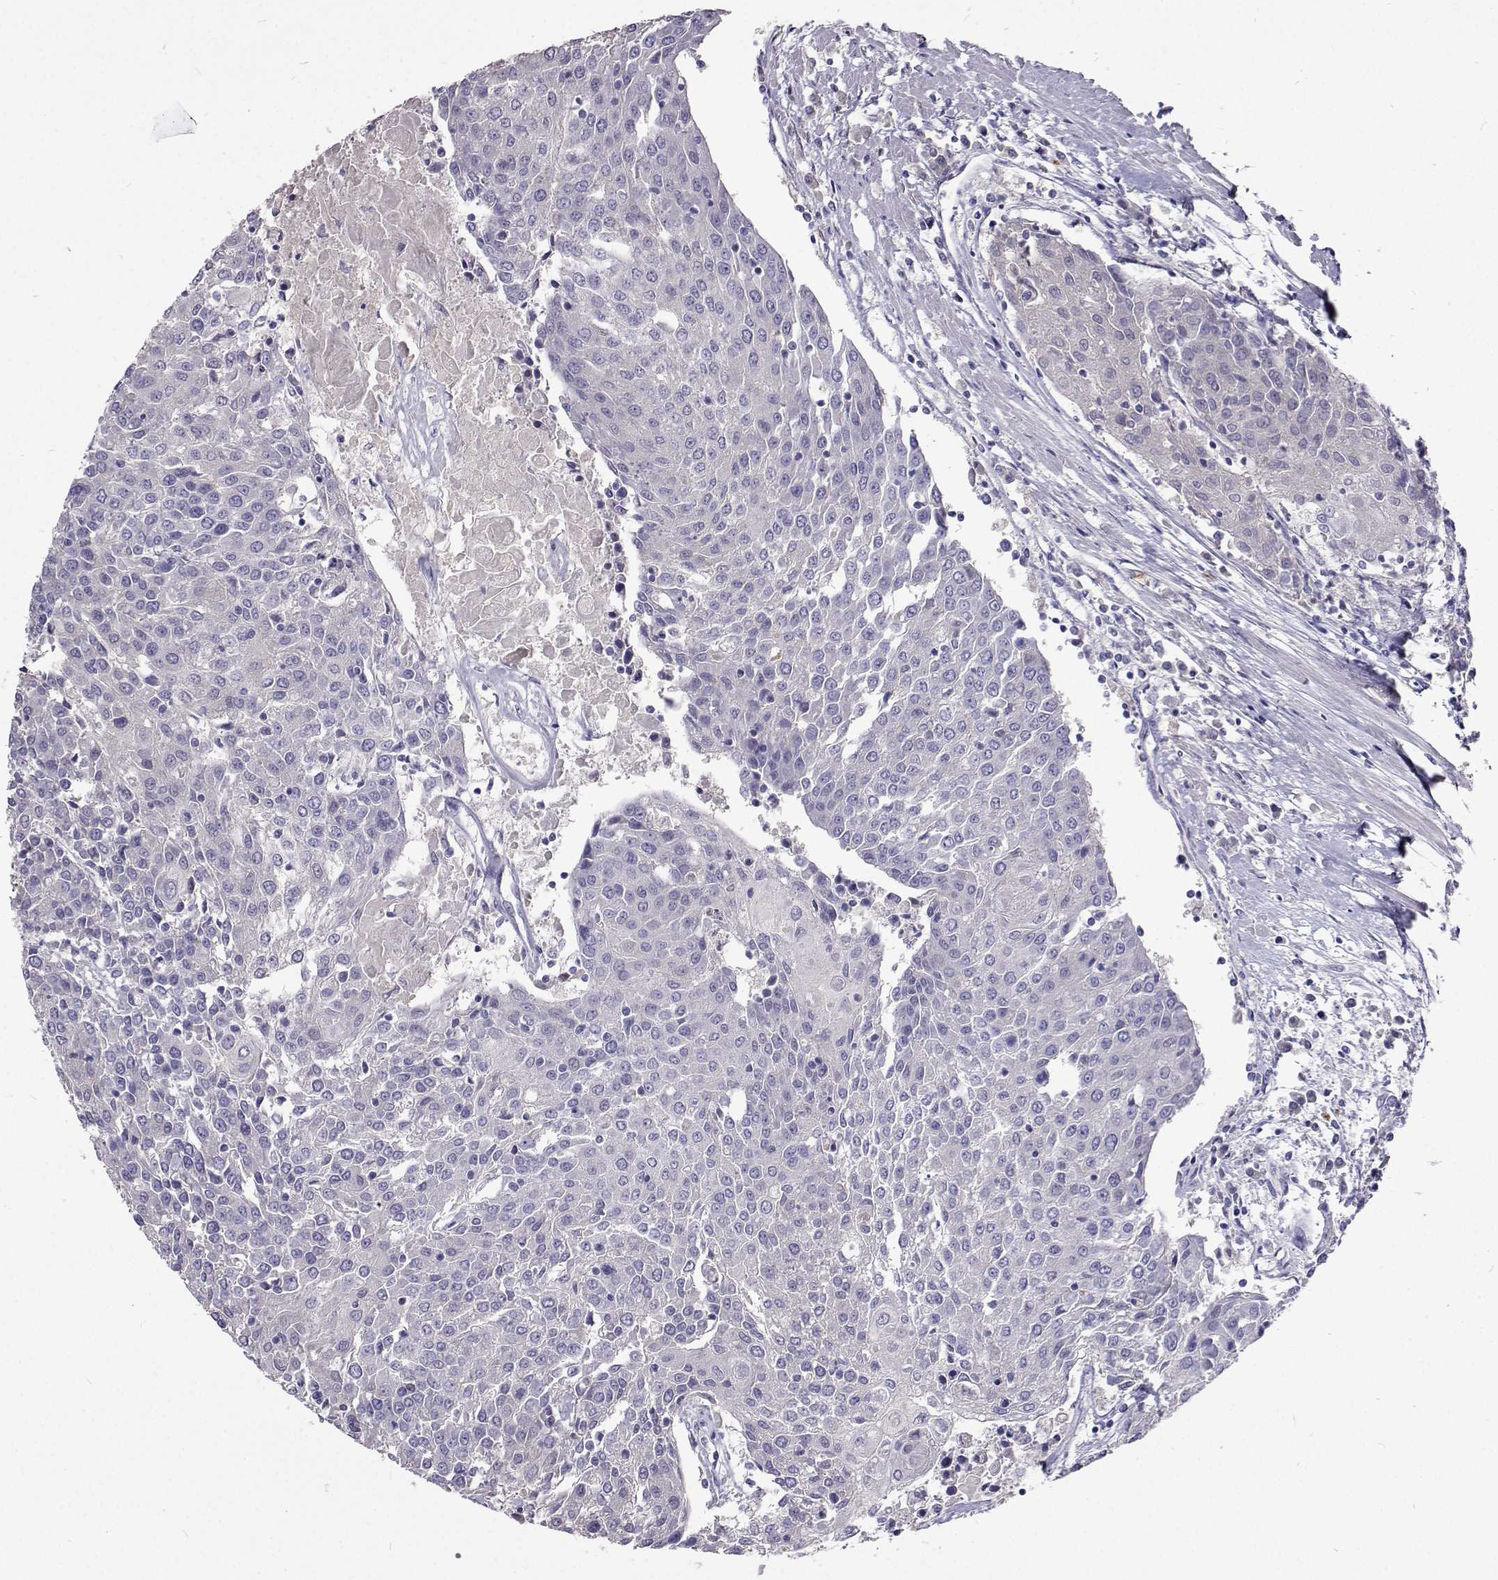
{"staining": {"intensity": "negative", "quantity": "none", "location": "none"}, "tissue": "urothelial cancer", "cell_type": "Tumor cells", "image_type": "cancer", "snomed": [{"axis": "morphology", "description": "Urothelial carcinoma, High grade"}, {"axis": "topography", "description": "Urinary bladder"}], "caption": "Urothelial cancer was stained to show a protein in brown. There is no significant expression in tumor cells. (DAB IHC, high magnification).", "gene": "CFAP44", "patient": {"sex": "female", "age": 85}}